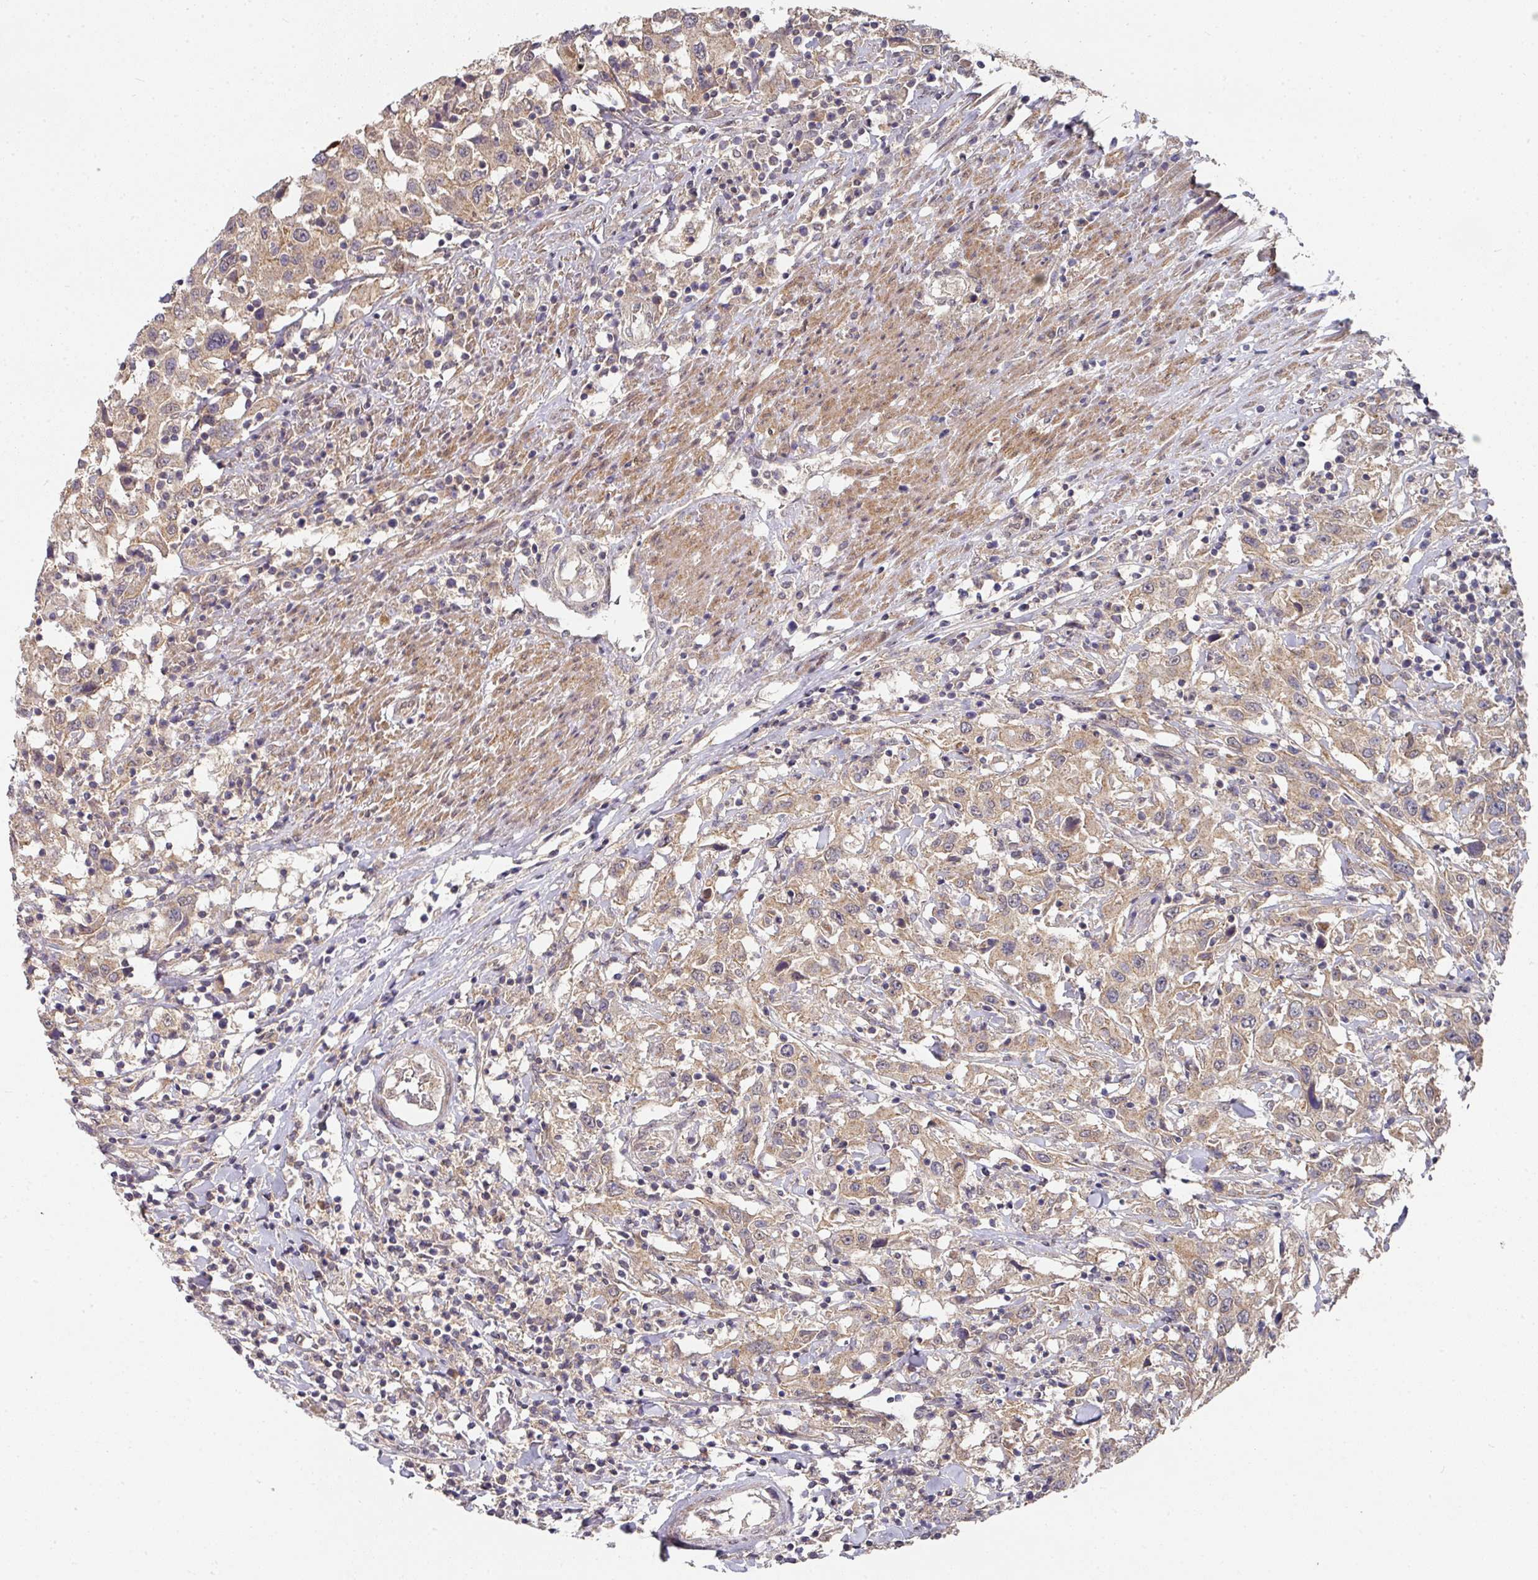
{"staining": {"intensity": "weak", "quantity": ">75%", "location": "cytoplasmic/membranous"}, "tissue": "urothelial cancer", "cell_type": "Tumor cells", "image_type": "cancer", "snomed": [{"axis": "morphology", "description": "Urothelial carcinoma, High grade"}, {"axis": "topography", "description": "Urinary bladder"}], "caption": "Protein expression analysis of human urothelial cancer reveals weak cytoplasmic/membranous expression in approximately >75% of tumor cells. The protein of interest is stained brown, and the nuclei are stained in blue (DAB IHC with brightfield microscopy, high magnification).", "gene": "EXTL3", "patient": {"sex": "male", "age": 61}}